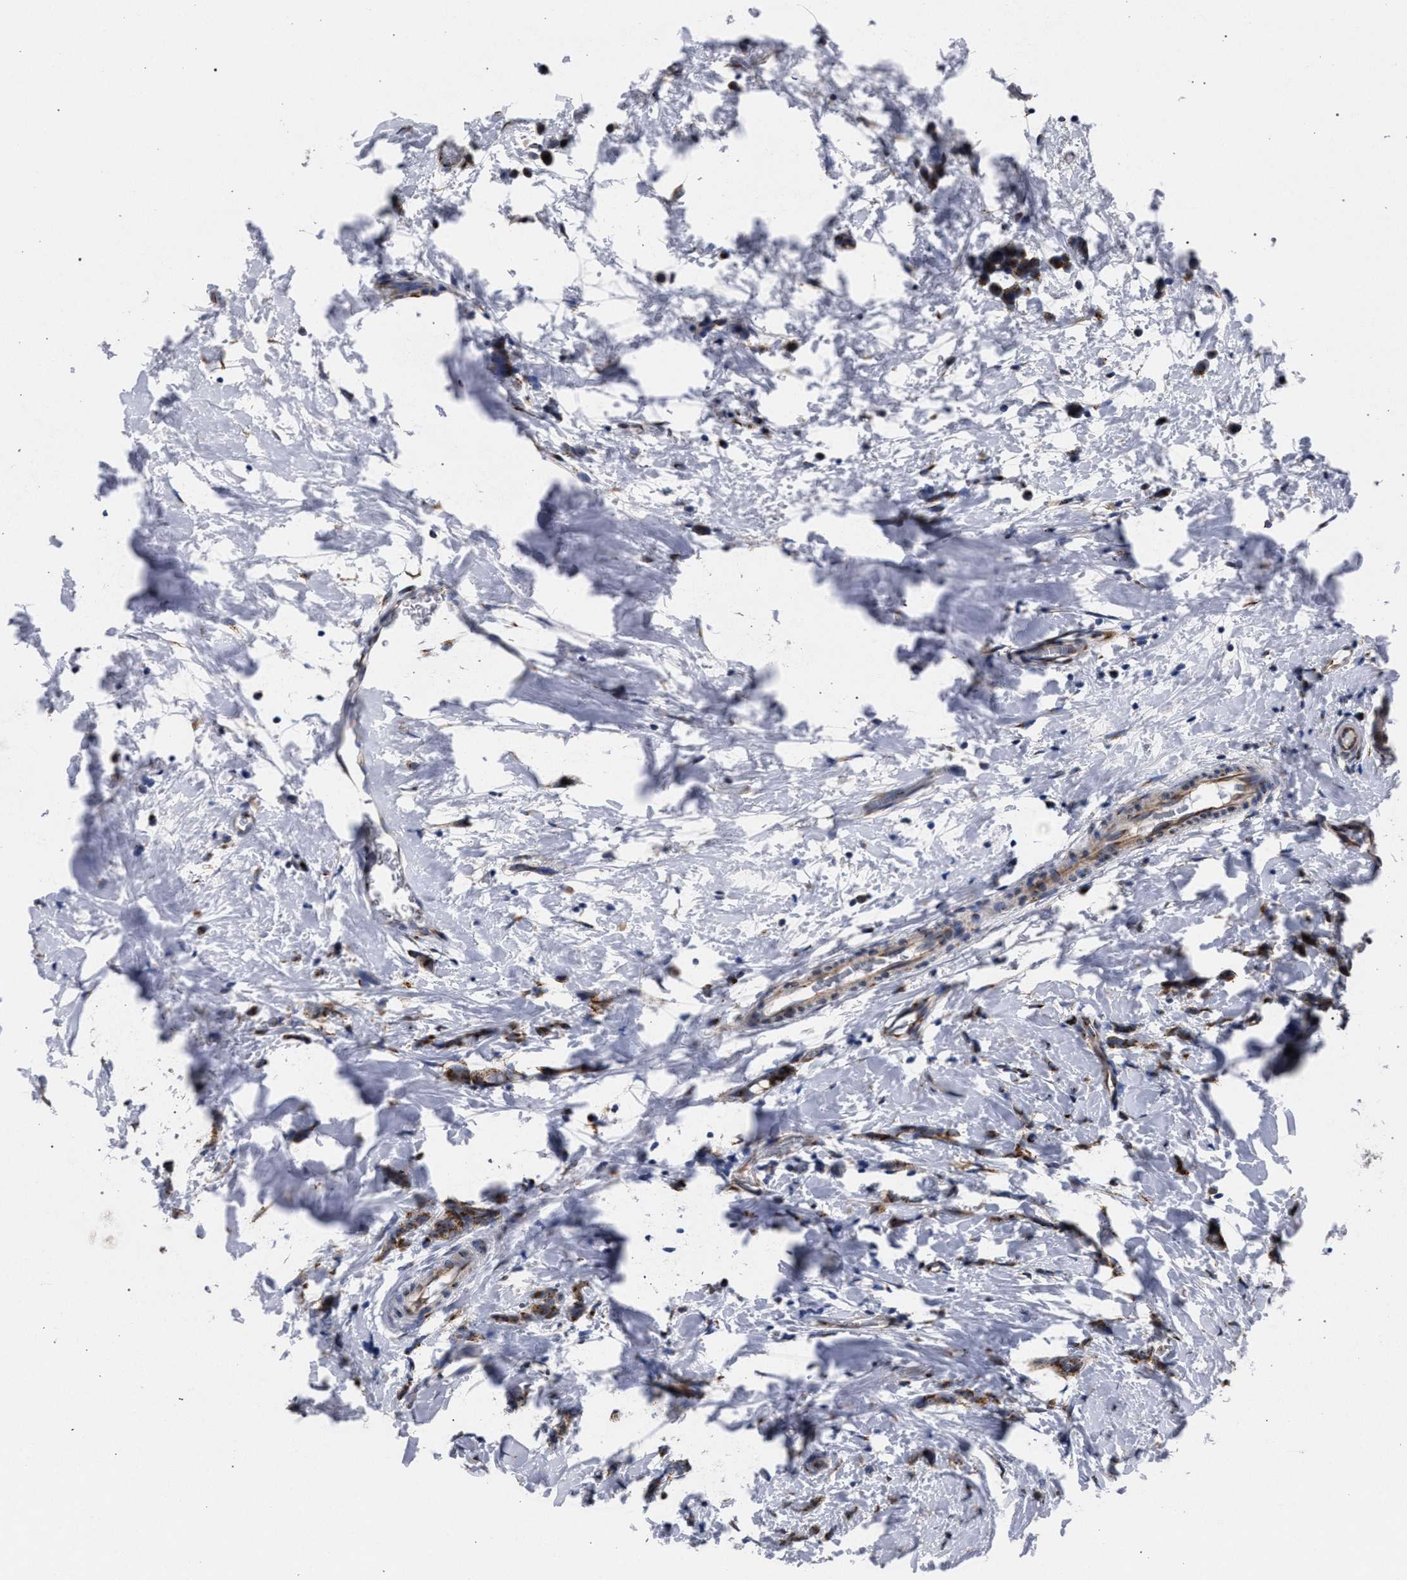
{"staining": {"intensity": "moderate", "quantity": ">75%", "location": "cytoplasmic/membranous"}, "tissue": "breast cancer", "cell_type": "Tumor cells", "image_type": "cancer", "snomed": [{"axis": "morphology", "description": "Lobular carcinoma"}, {"axis": "topography", "description": "Breast"}], "caption": "High-magnification brightfield microscopy of lobular carcinoma (breast) stained with DAB (3,3'-diaminobenzidine) (brown) and counterstained with hematoxylin (blue). tumor cells exhibit moderate cytoplasmic/membranous expression is appreciated in about>75% of cells.", "gene": "GOLGA2", "patient": {"sex": "female", "age": 60}}